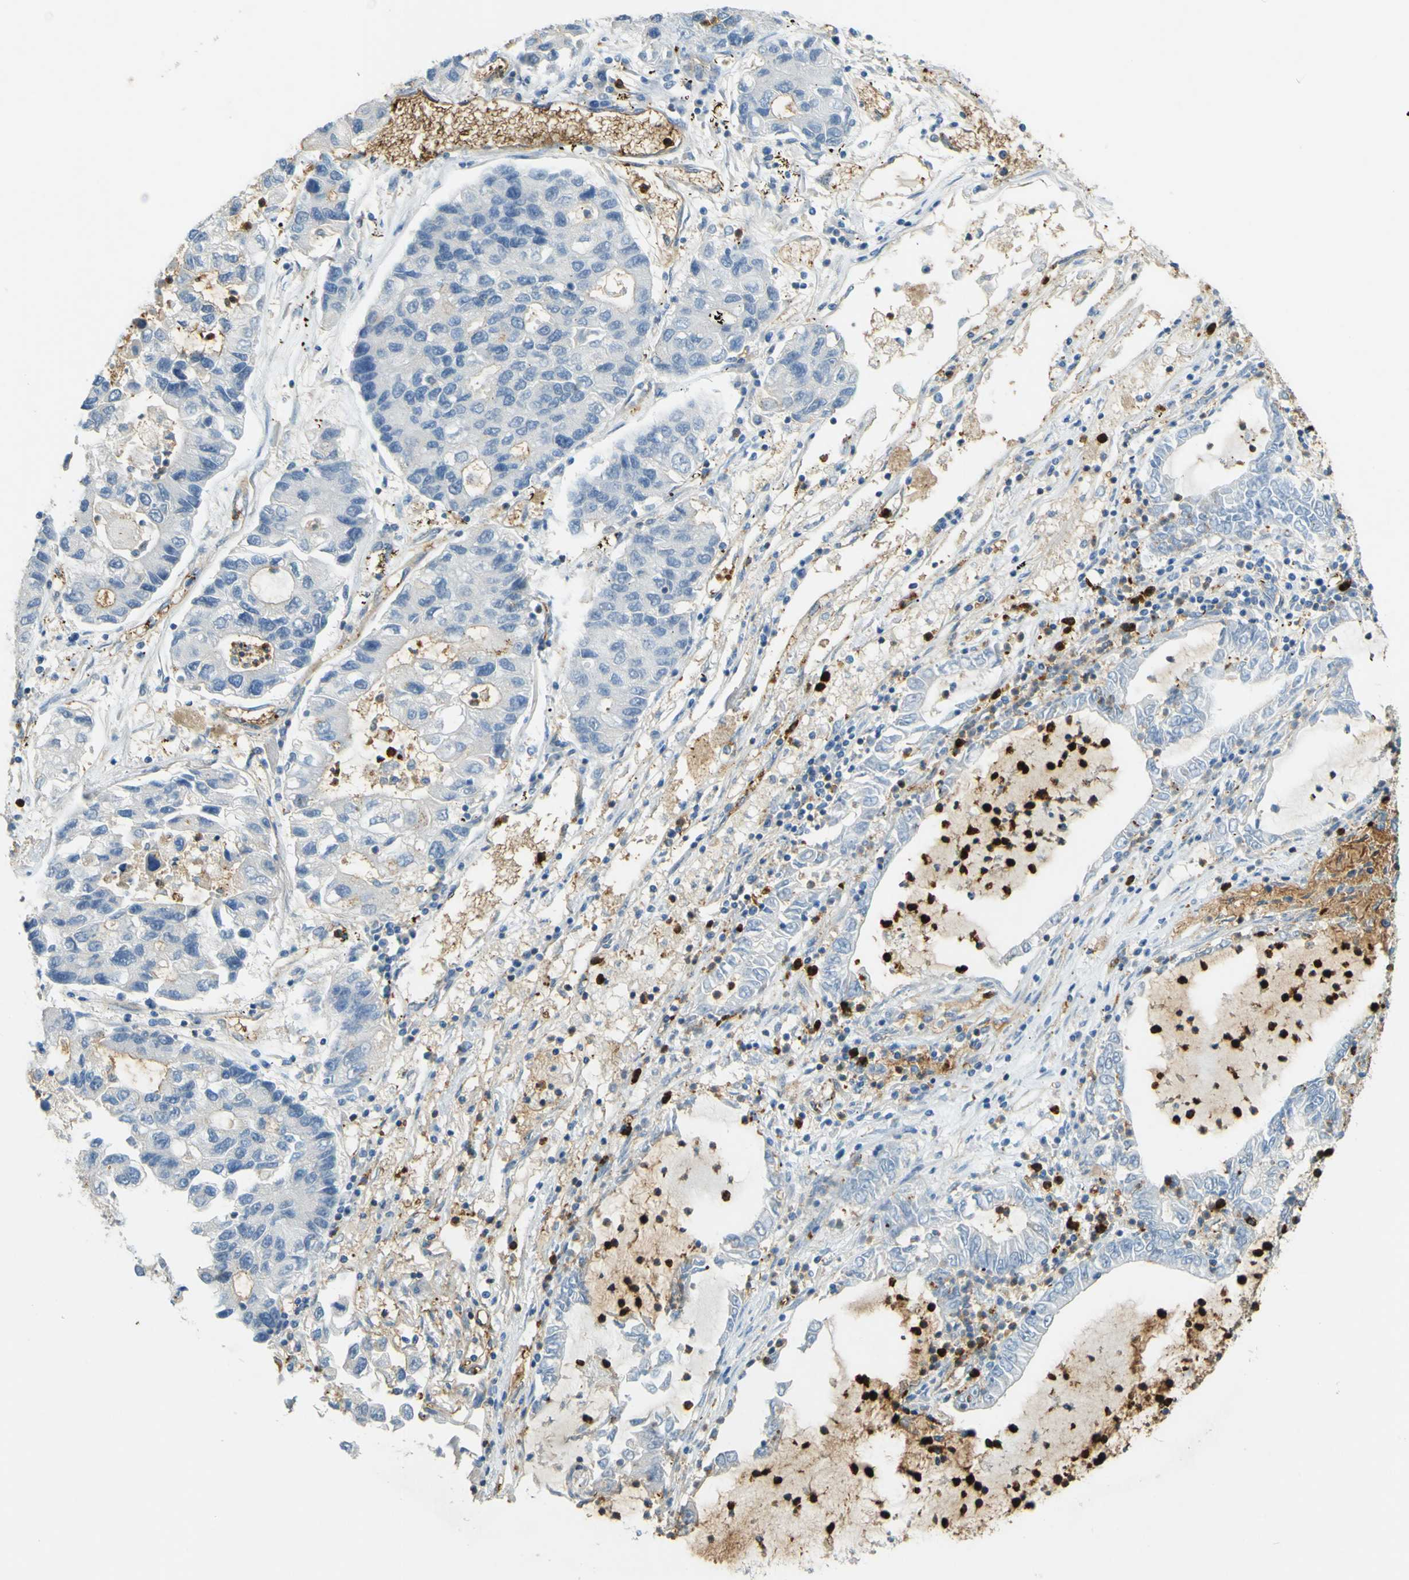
{"staining": {"intensity": "negative", "quantity": "none", "location": "none"}, "tissue": "lung cancer", "cell_type": "Tumor cells", "image_type": "cancer", "snomed": [{"axis": "morphology", "description": "Adenocarcinoma, NOS"}, {"axis": "topography", "description": "Lung"}], "caption": "Tumor cells are negative for brown protein staining in lung adenocarcinoma.", "gene": "PLXDC1", "patient": {"sex": "female", "age": 51}}